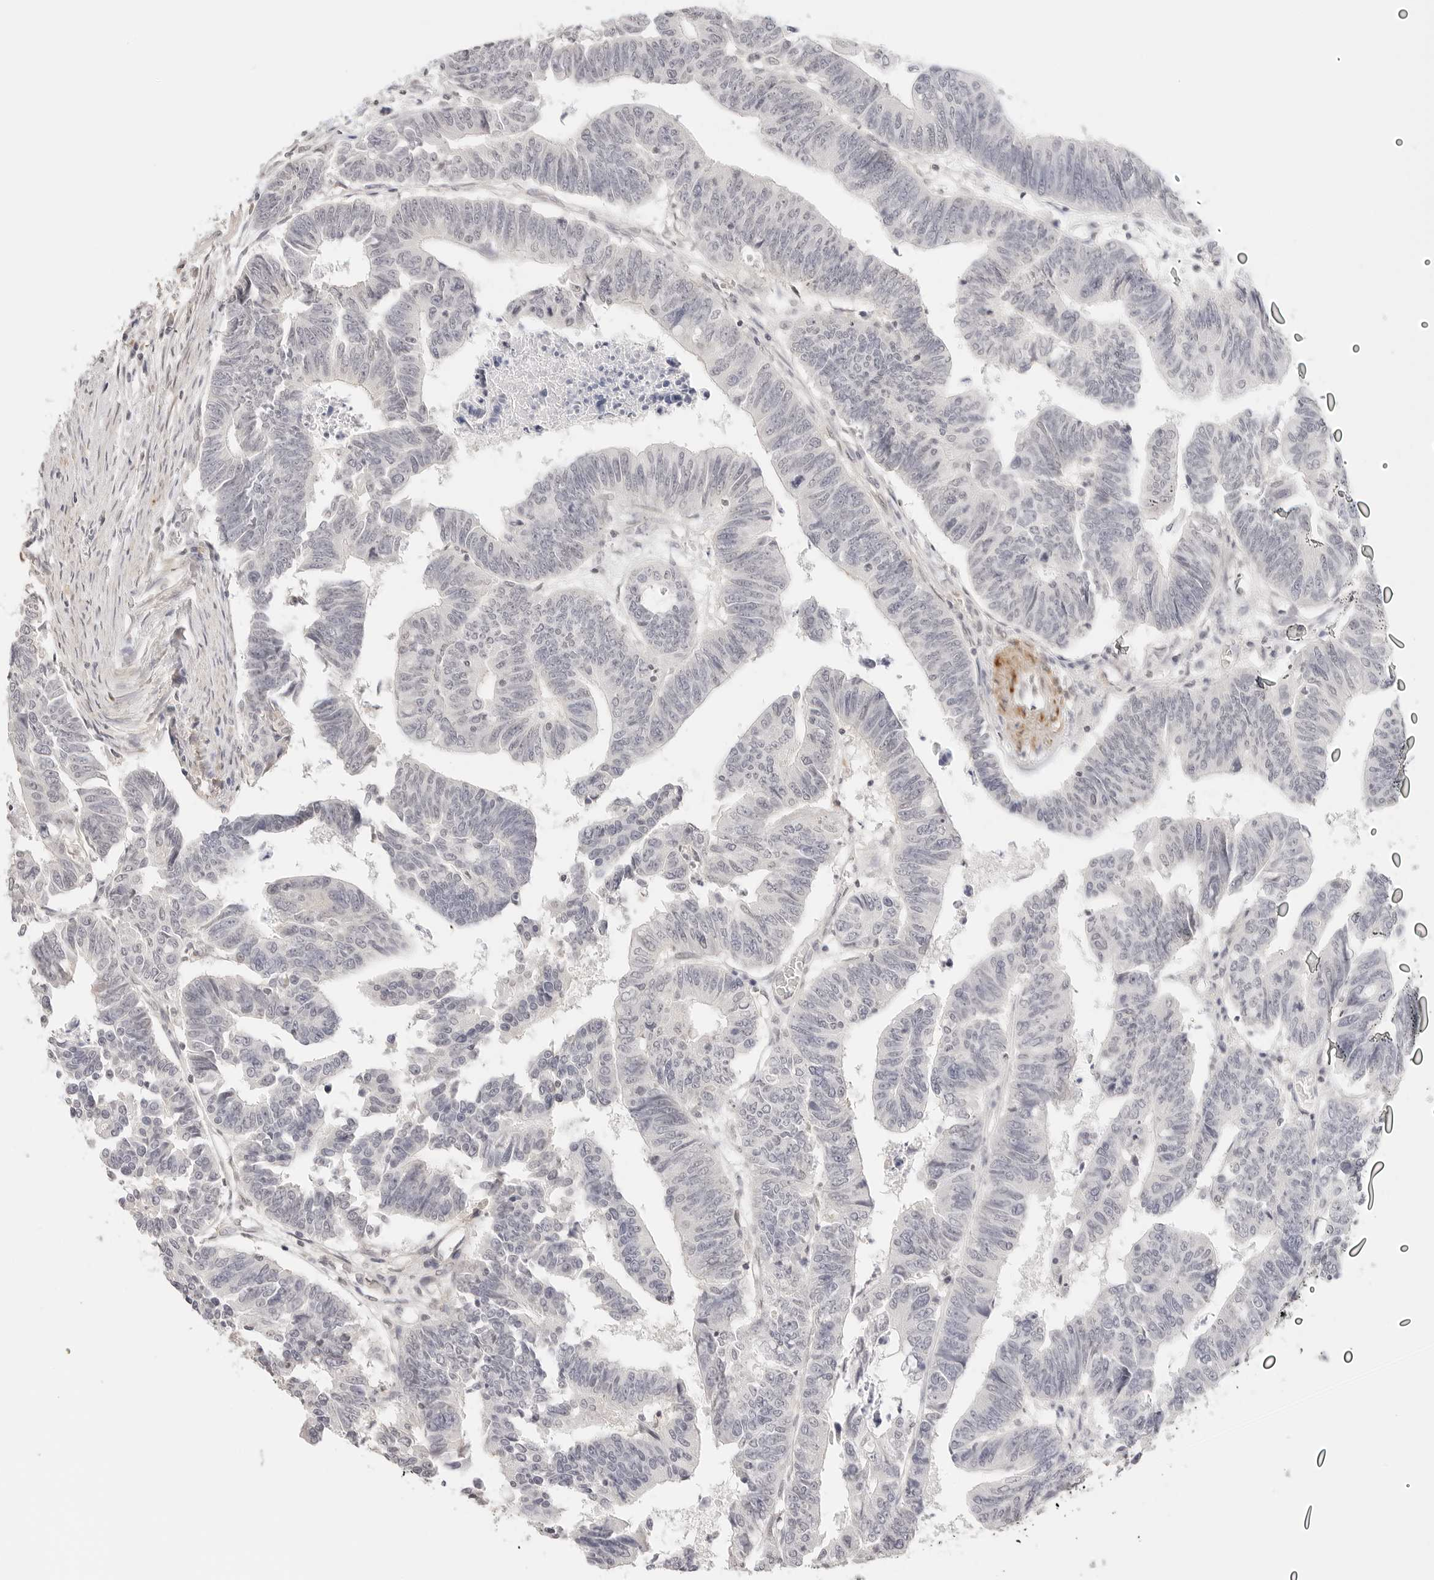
{"staining": {"intensity": "negative", "quantity": "none", "location": "none"}, "tissue": "colorectal cancer", "cell_type": "Tumor cells", "image_type": "cancer", "snomed": [{"axis": "morphology", "description": "Adenocarcinoma, NOS"}, {"axis": "topography", "description": "Rectum"}], "caption": "This is an immunohistochemistry (IHC) histopathology image of adenocarcinoma (colorectal). There is no expression in tumor cells.", "gene": "PCDH19", "patient": {"sex": "female", "age": 65}}